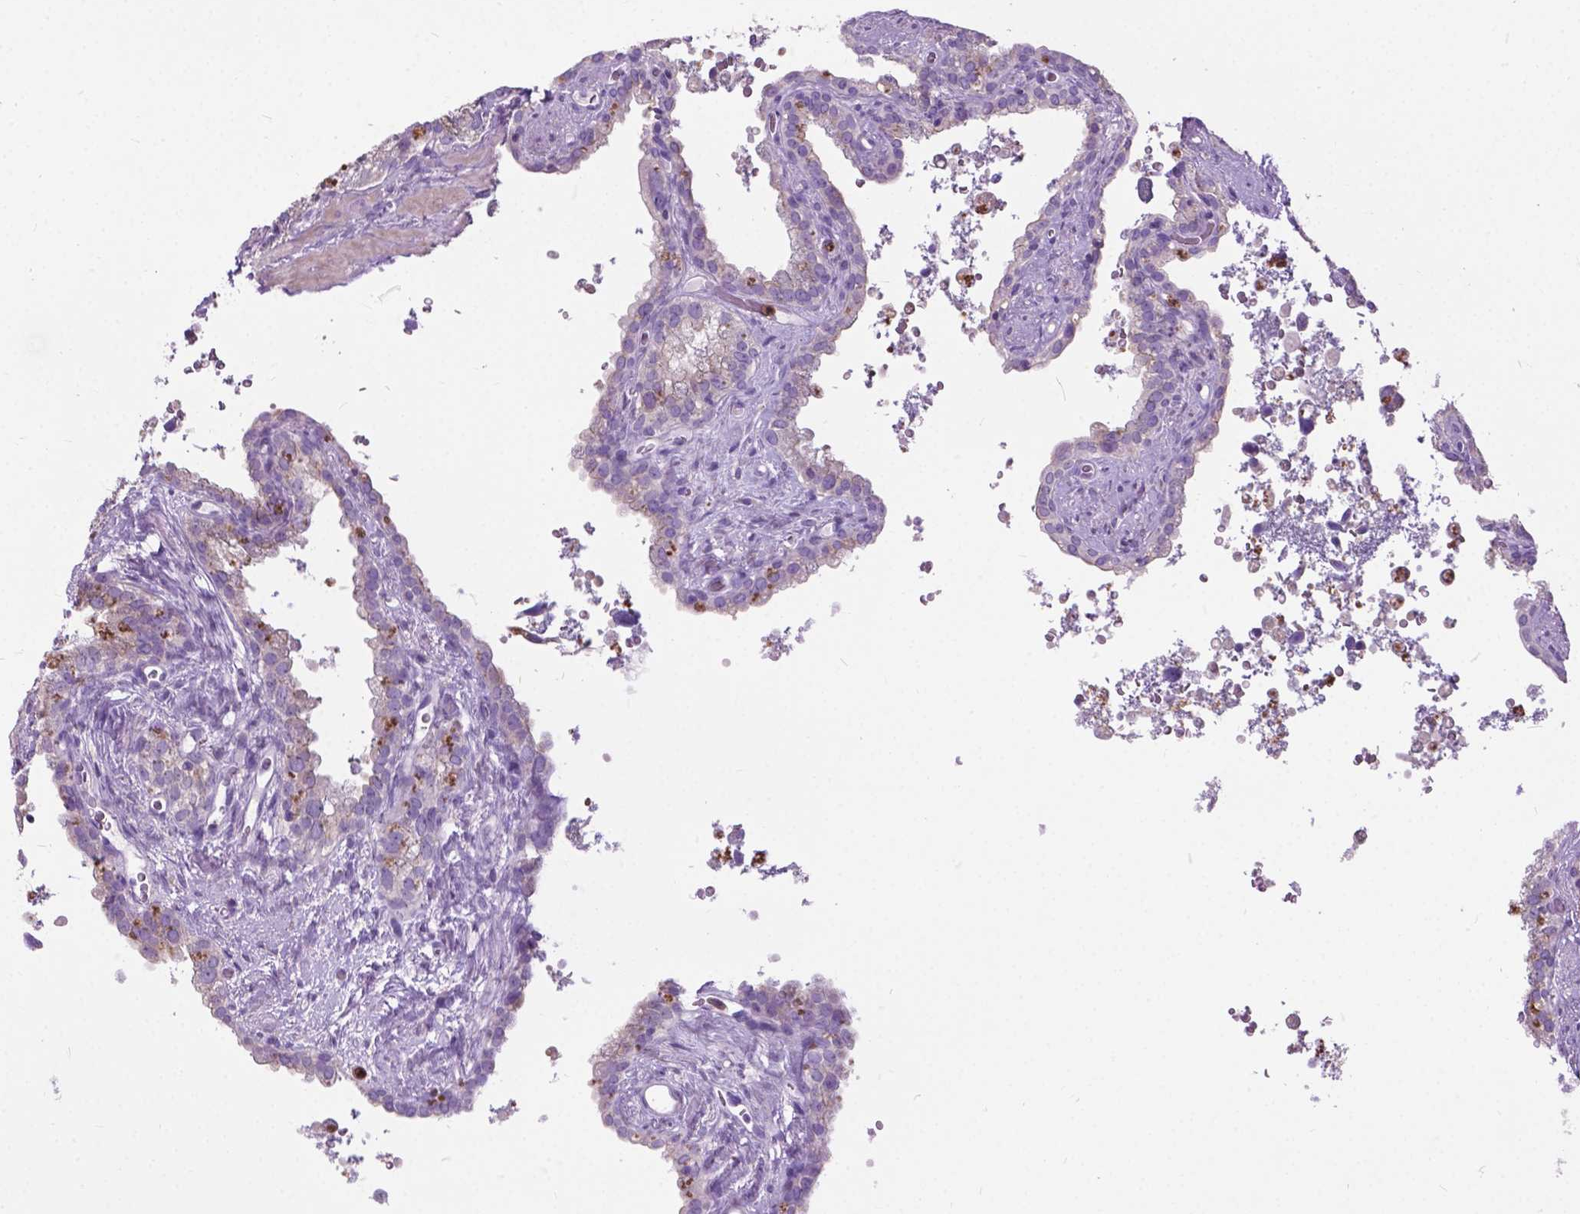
{"staining": {"intensity": "moderate", "quantity": "<25%", "location": "cytoplasmic/membranous"}, "tissue": "seminal vesicle", "cell_type": "Glandular cells", "image_type": "normal", "snomed": [{"axis": "morphology", "description": "Normal tissue, NOS"}, {"axis": "topography", "description": "Prostate"}, {"axis": "topography", "description": "Seminal veicle"}], "caption": "A brown stain labels moderate cytoplasmic/membranous expression of a protein in glandular cells of unremarkable seminal vesicle. Nuclei are stained in blue.", "gene": "PRR35", "patient": {"sex": "male", "age": 71}}